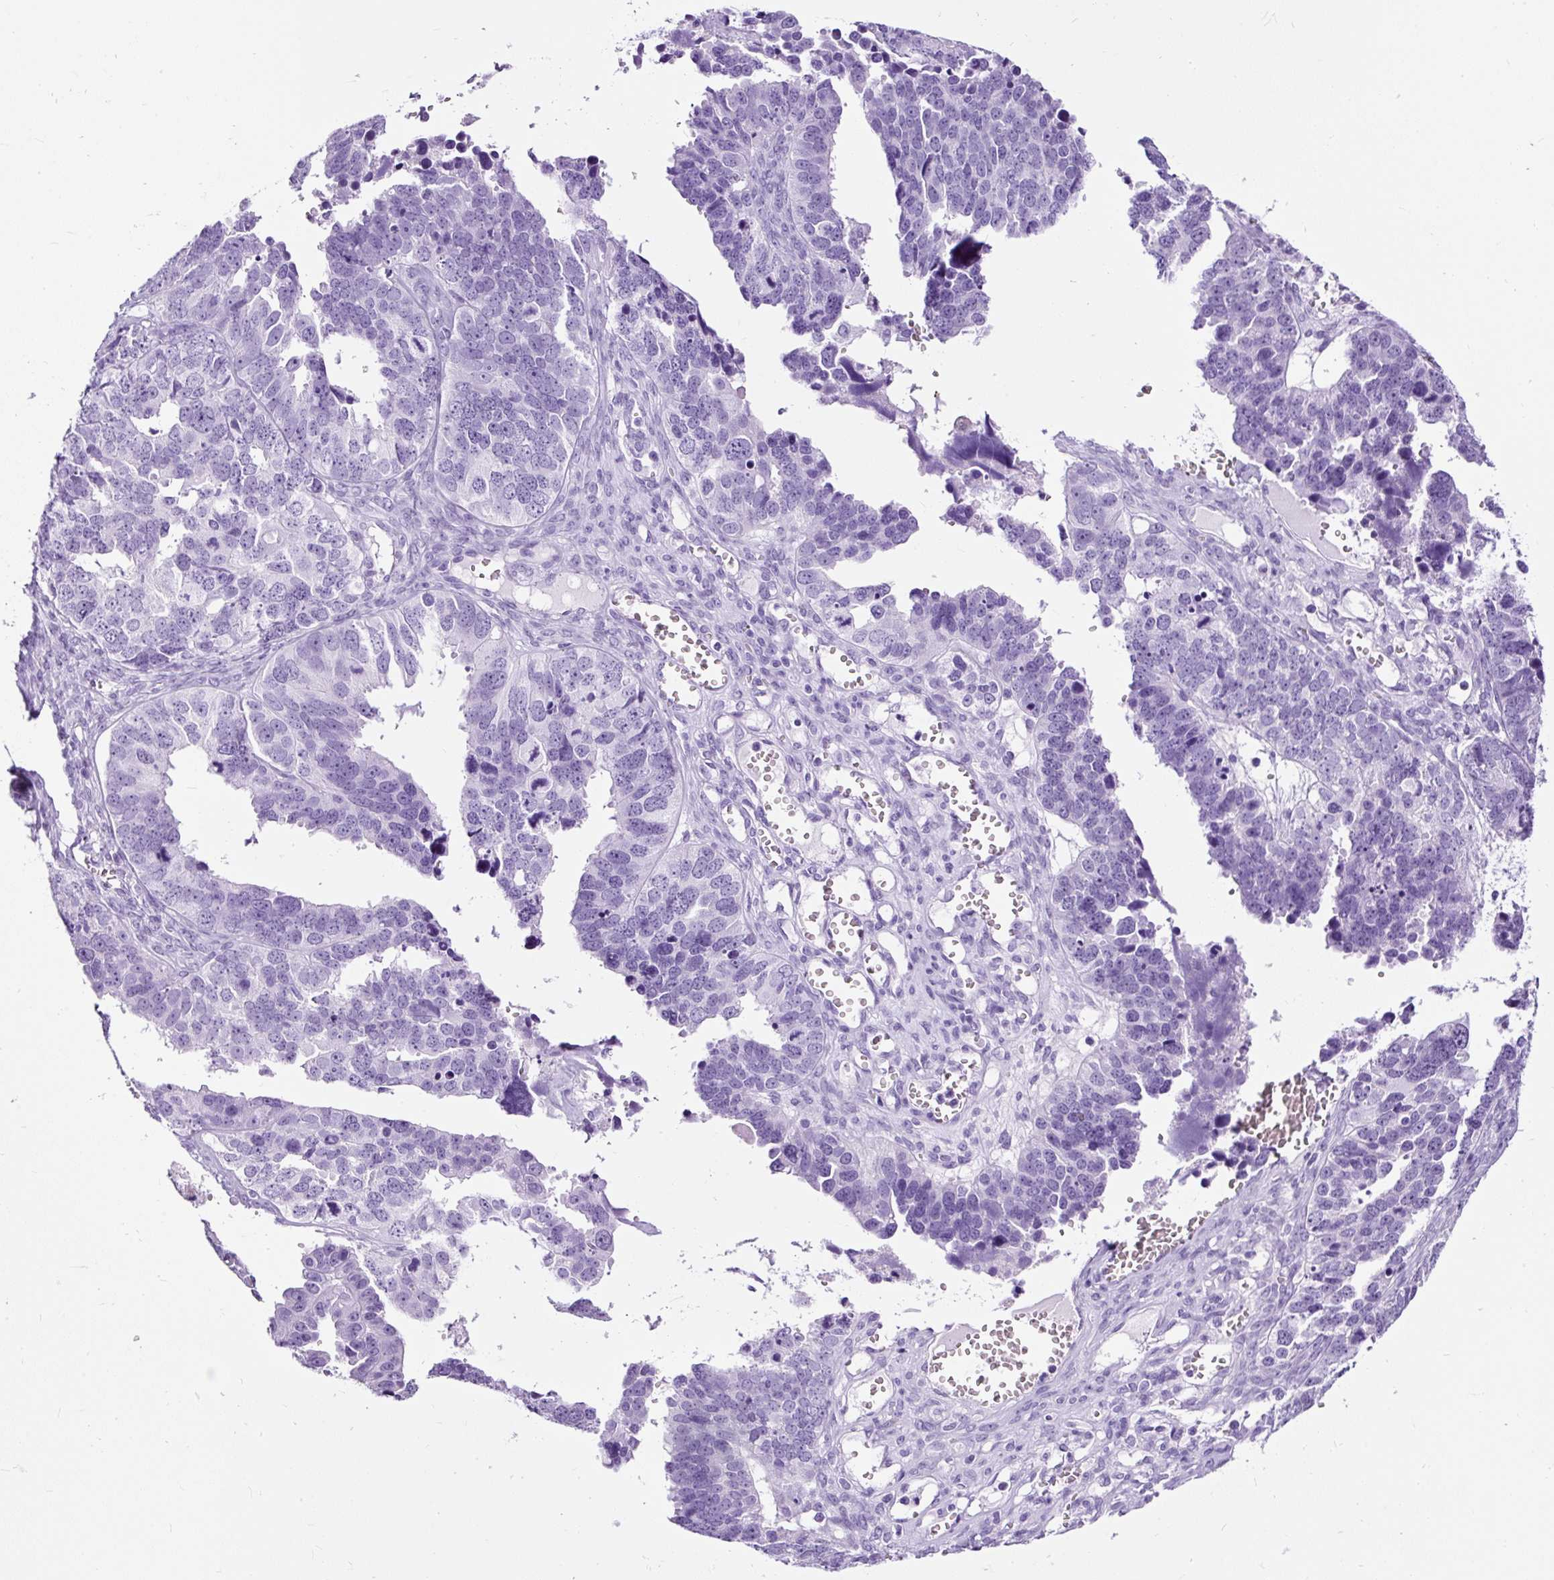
{"staining": {"intensity": "negative", "quantity": "none", "location": "none"}, "tissue": "ovarian cancer", "cell_type": "Tumor cells", "image_type": "cancer", "snomed": [{"axis": "morphology", "description": "Cystadenocarcinoma, serous, NOS"}, {"axis": "topography", "description": "Ovary"}], "caption": "IHC of human serous cystadenocarcinoma (ovarian) shows no staining in tumor cells.", "gene": "NTS", "patient": {"sex": "female", "age": 76}}